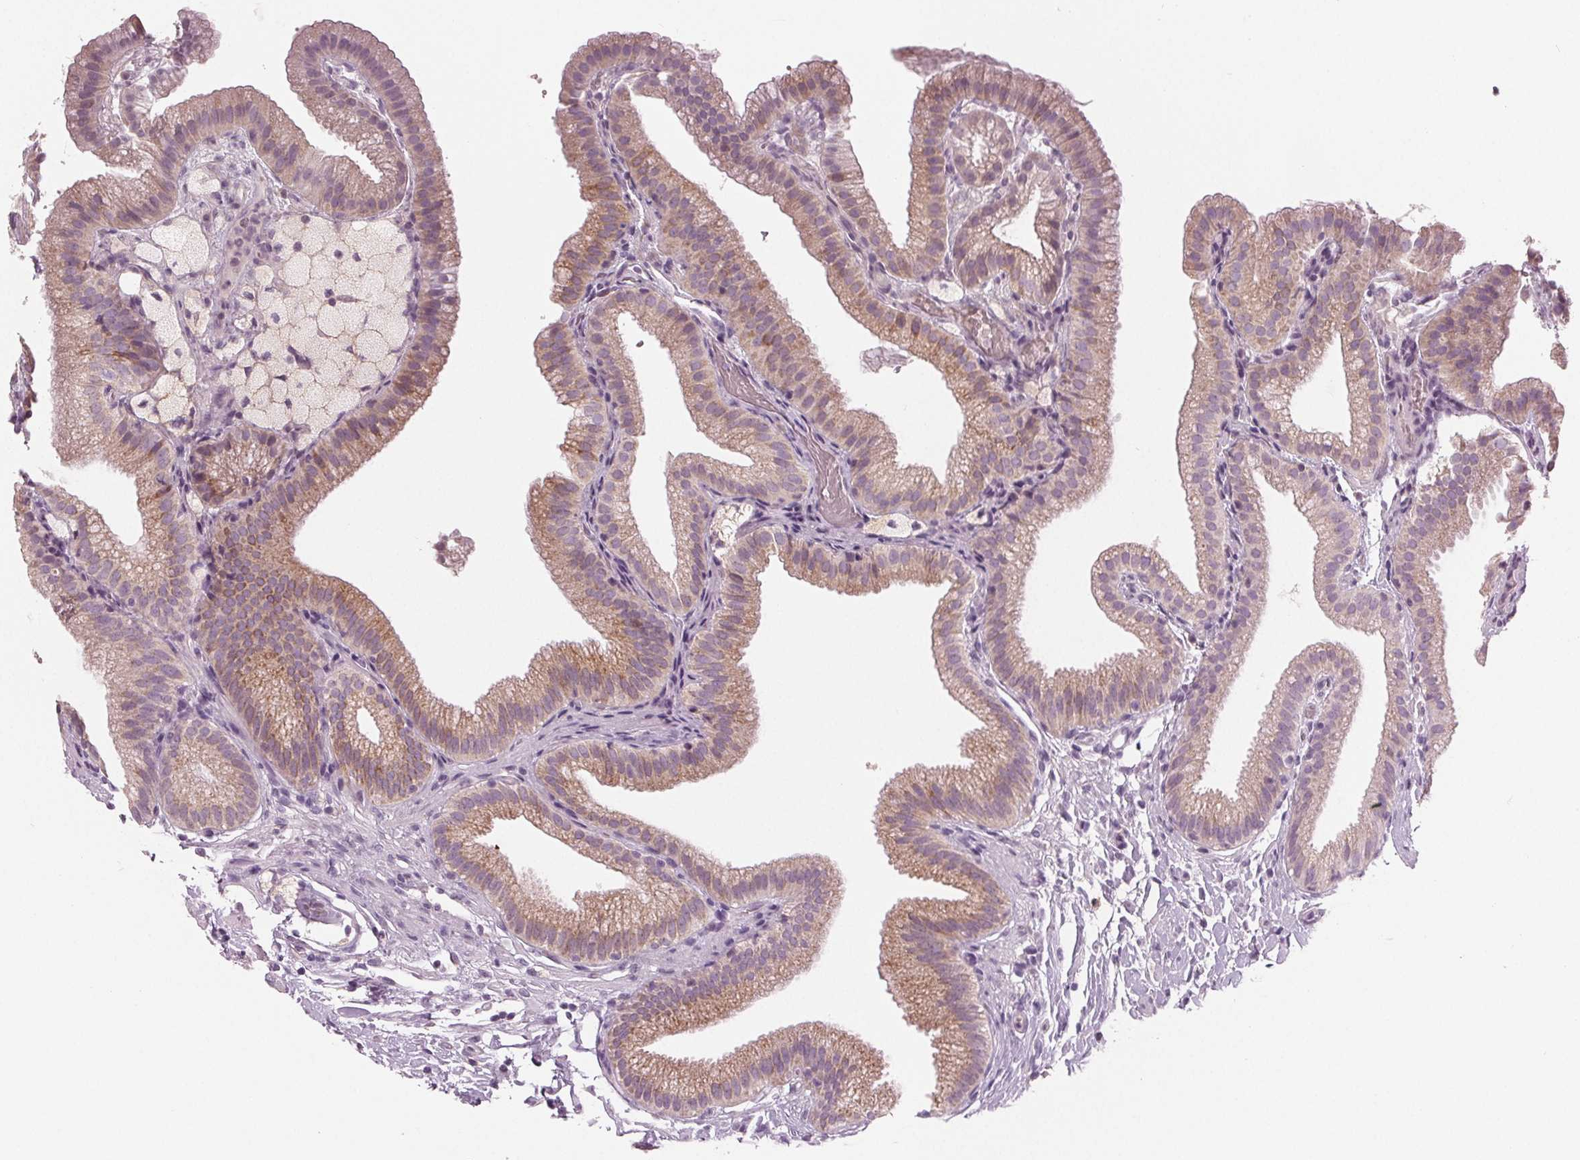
{"staining": {"intensity": "moderate", "quantity": ">75%", "location": "cytoplasmic/membranous"}, "tissue": "gallbladder", "cell_type": "Glandular cells", "image_type": "normal", "snomed": [{"axis": "morphology", "description": "Normal tissue, NOS"}, {"axis": "topography", "description": "Gallbladder"}], "caption": "Moderate cytoplasmic/membranous expression for a protein is identified in approximately >75% of glandular cells of benign gallbladder using immunohistochemistry (IHC).", "gene": "PRAP1", "patient": {"sex": "female", "age": 63}}